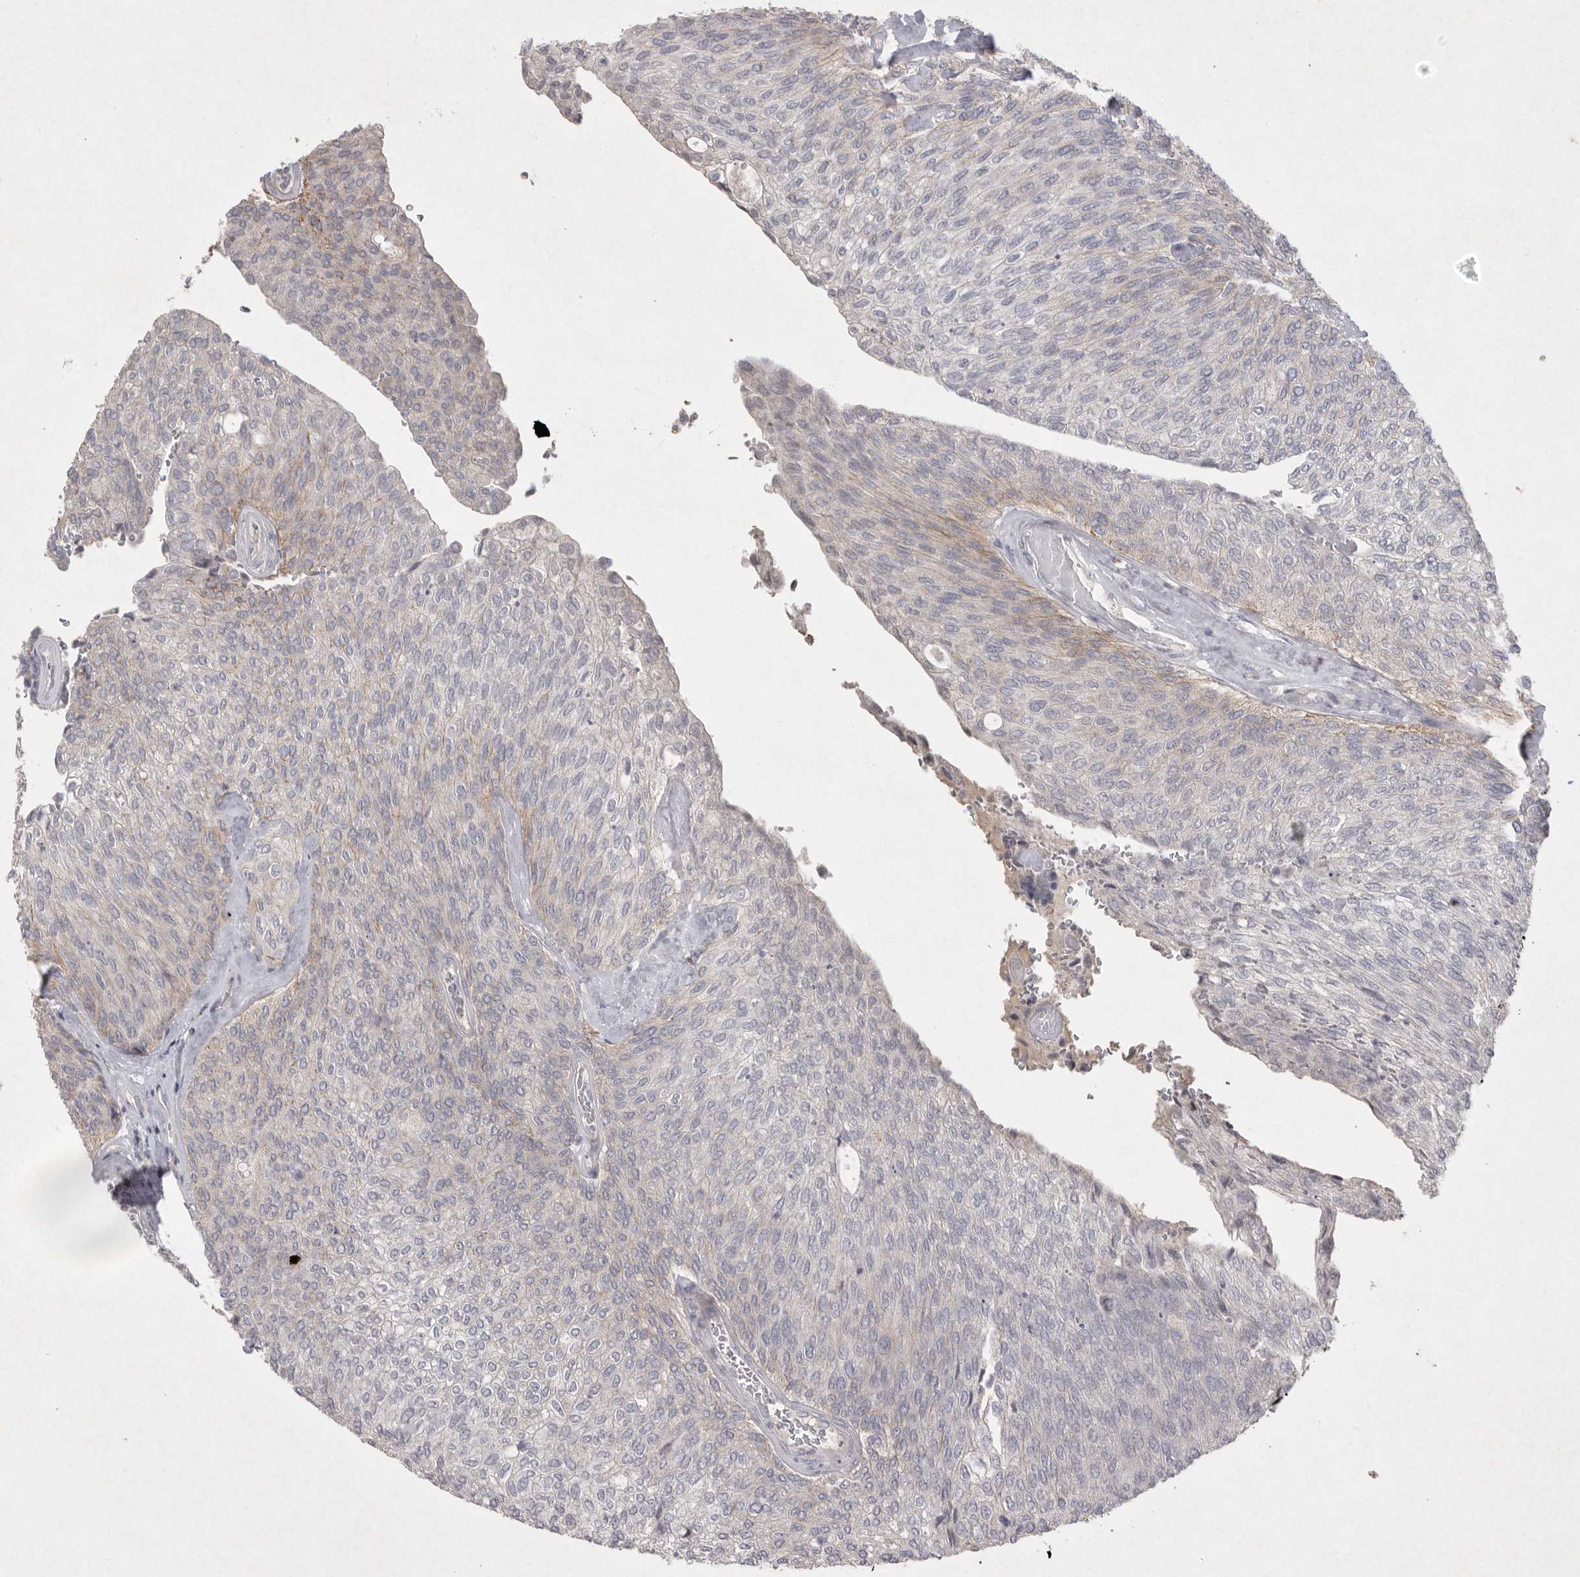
{"staining": {"intensity": "weak", "quantity": "<25%", "location": "cytoplasmic/membranous"}, "tissue": "urothelial cancer", "cell_type": "Tumor cells", "image_type": "cancer", "snomed": [{"axis": "morphology", "description": "Urothelial carcinoma, Low grade"}, {"axis": "topography", "description": "Urinary bladder"}], "caption": "IHC micrograph of human urothelial cancer stained for a protein (brown), which reveals no positivity in tumor cells.", "gene": "VANGL2", "patient": {"sex": "female", "age": 79}}